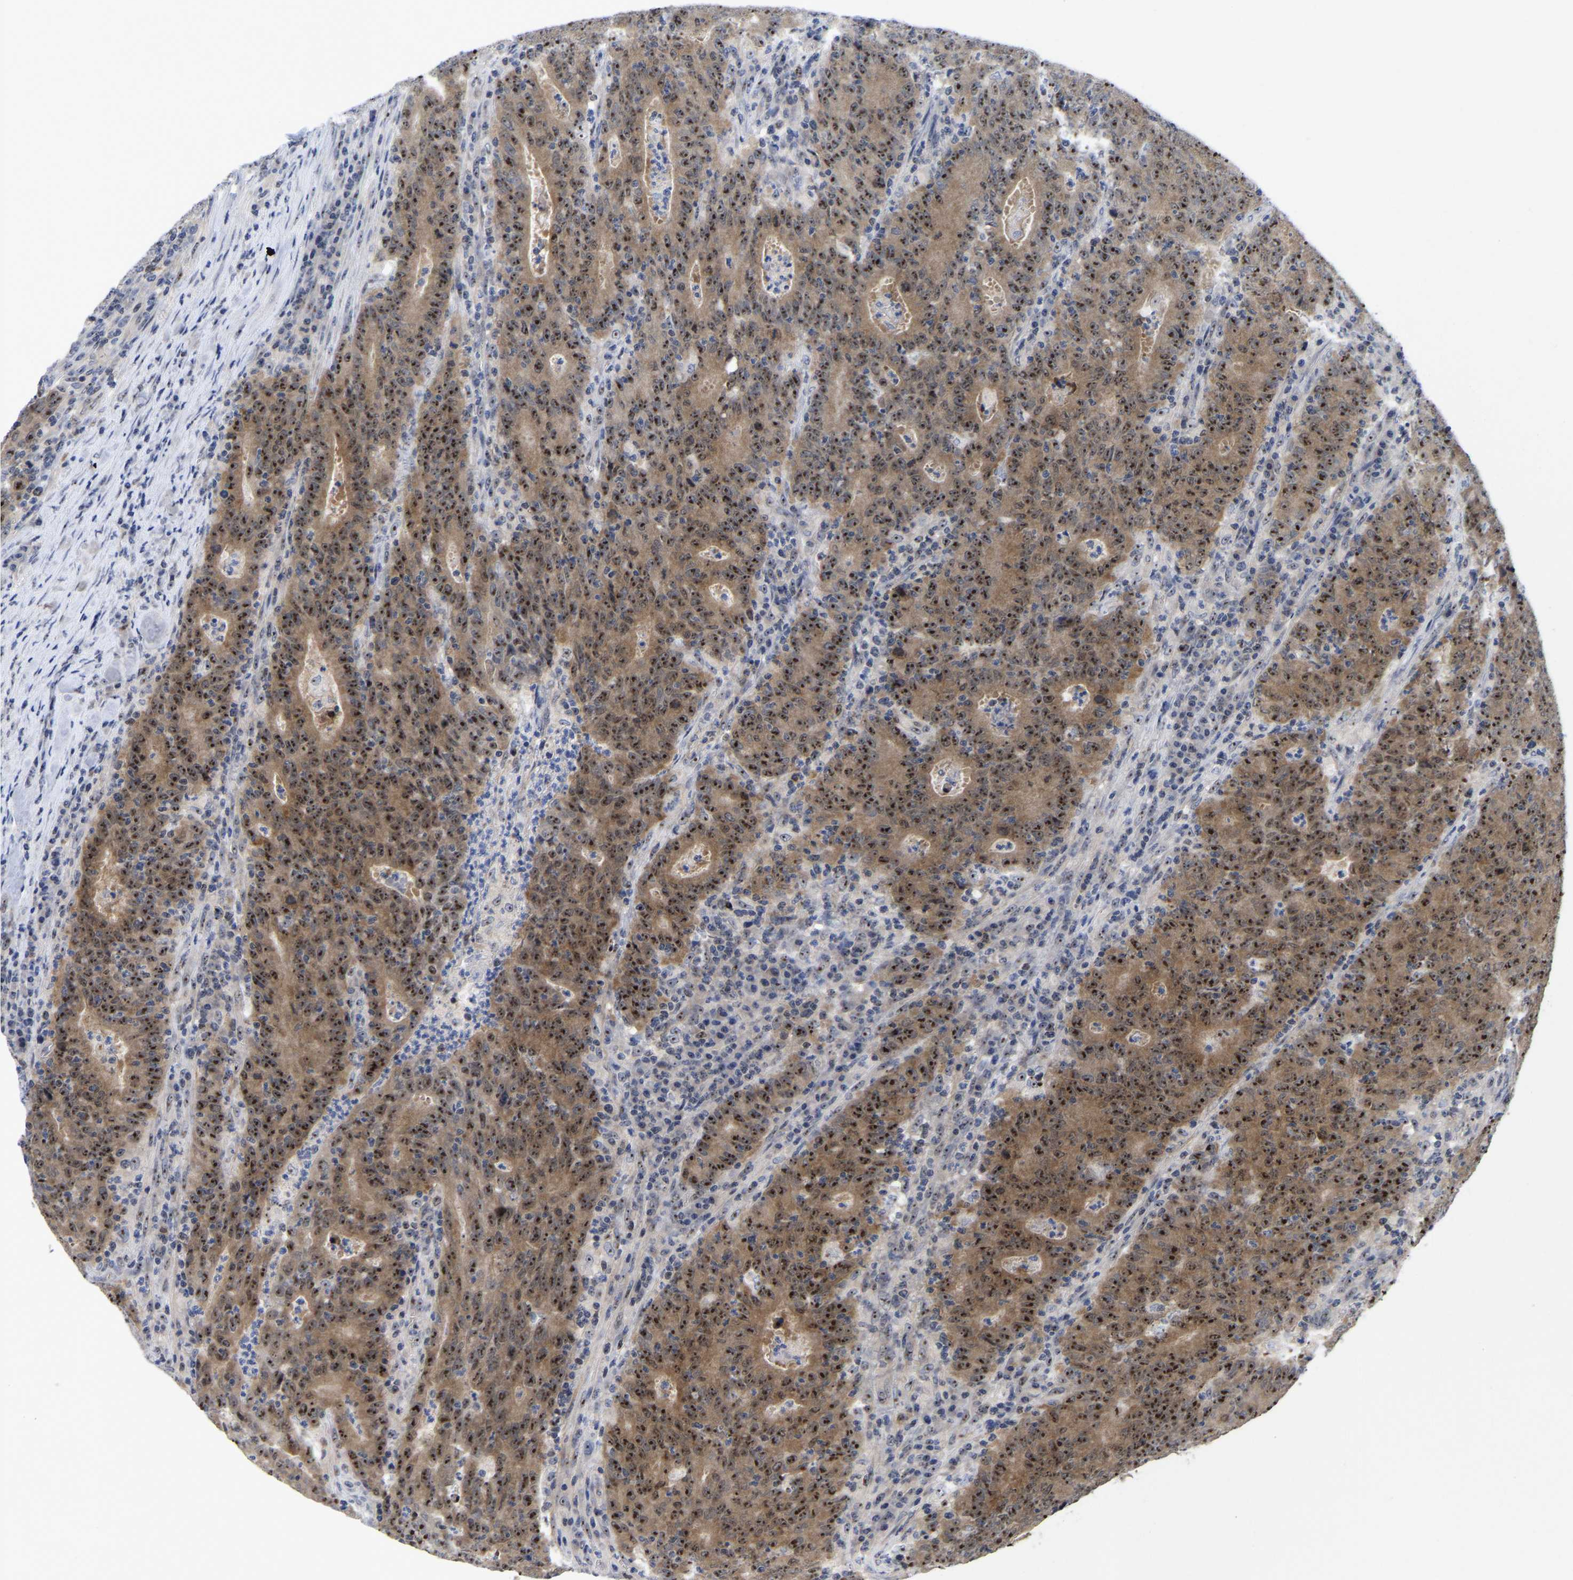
{"staining": {"intensity": "strong", "quantity": "25%-75%", "location": "cytoplasmic/membranous,nuclear"}, "tissue": "colorectal cancer", "cell_type": "Tumor cells", "image_type": "cancer", "snomed": [{"axis": "morphology", "description": "Adenocarcinoma, NOS"}, {"axis": "topography", "description": "Colon"}], "caption": "Colorectal cancer (adenocarcinoma) tissue reveals strong cytoplasmic/membranous and nuclear staining in about 25%-75% of tumor cells, visualized by immunohistochemistry.", "gene": "NLE1", "patient": {"sex": "female", "age": 75}}